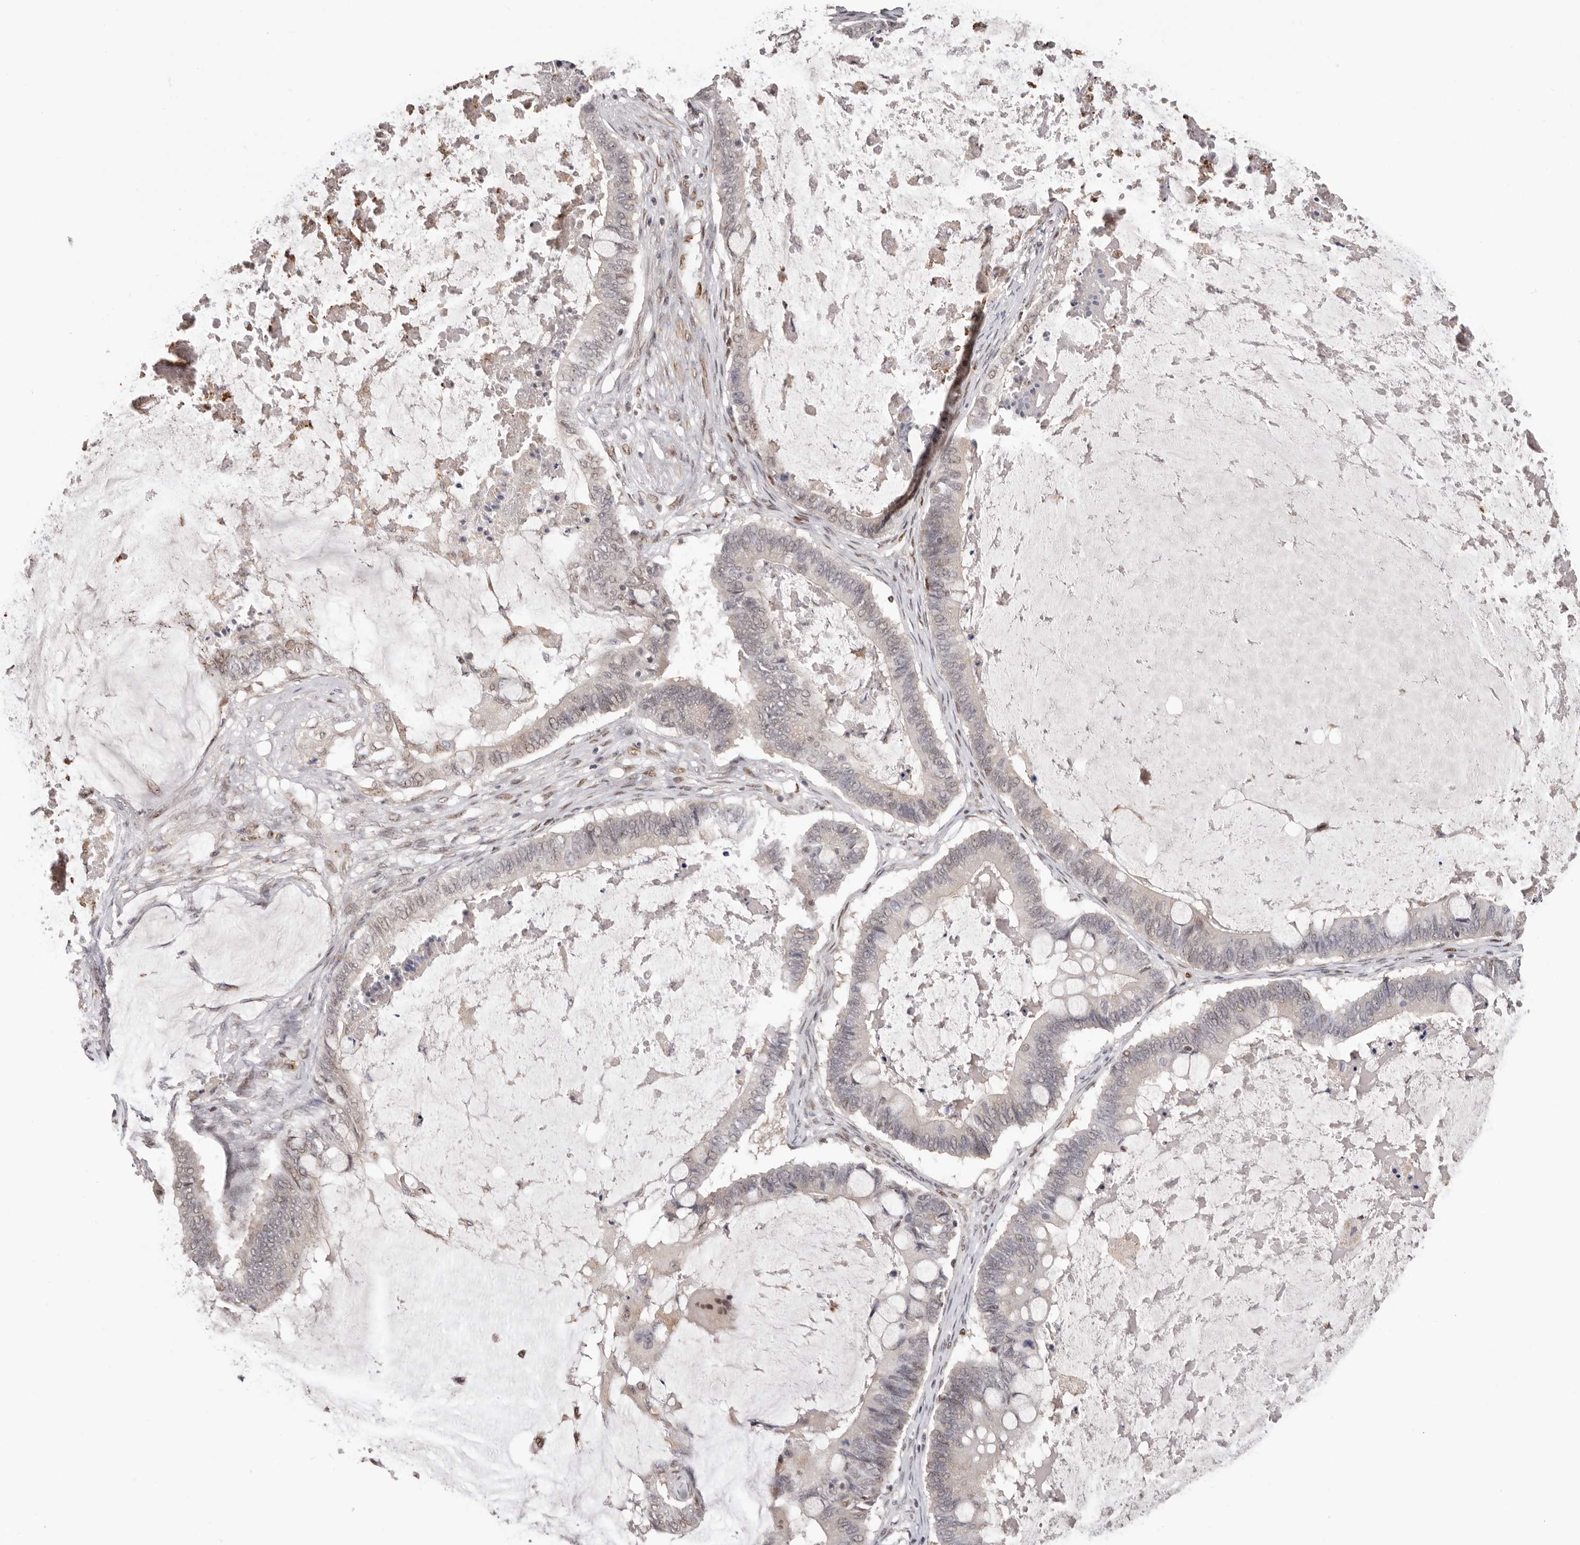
{"staining": {"intensity": "weak", "quantity": "<25%", "location": "nuclear"}, "tissue": "ovarian cancer", "cell_type": "Tumor cells", "image_type": "cancer", "snomed": [{"axis": "morphology", "description": "Cystadenocarcinoma, mucinous, NOS"}, {"axis": "topography", "description": "Ovary"}], "caption": "DAB immunohistochemical staining of mucinous cystadenocarcinoma (ovarian) demonstrates no significant expression in tumor cells. The staining was performed using DAB (3,3'-diaminobenzidine) to visualize the protein expression in brown, while the nuclei were stained in blue with hematoxylin (Magnification: 20x).", "gene": "SMAD7", "patient": {"sex": "female", "age": 61}}